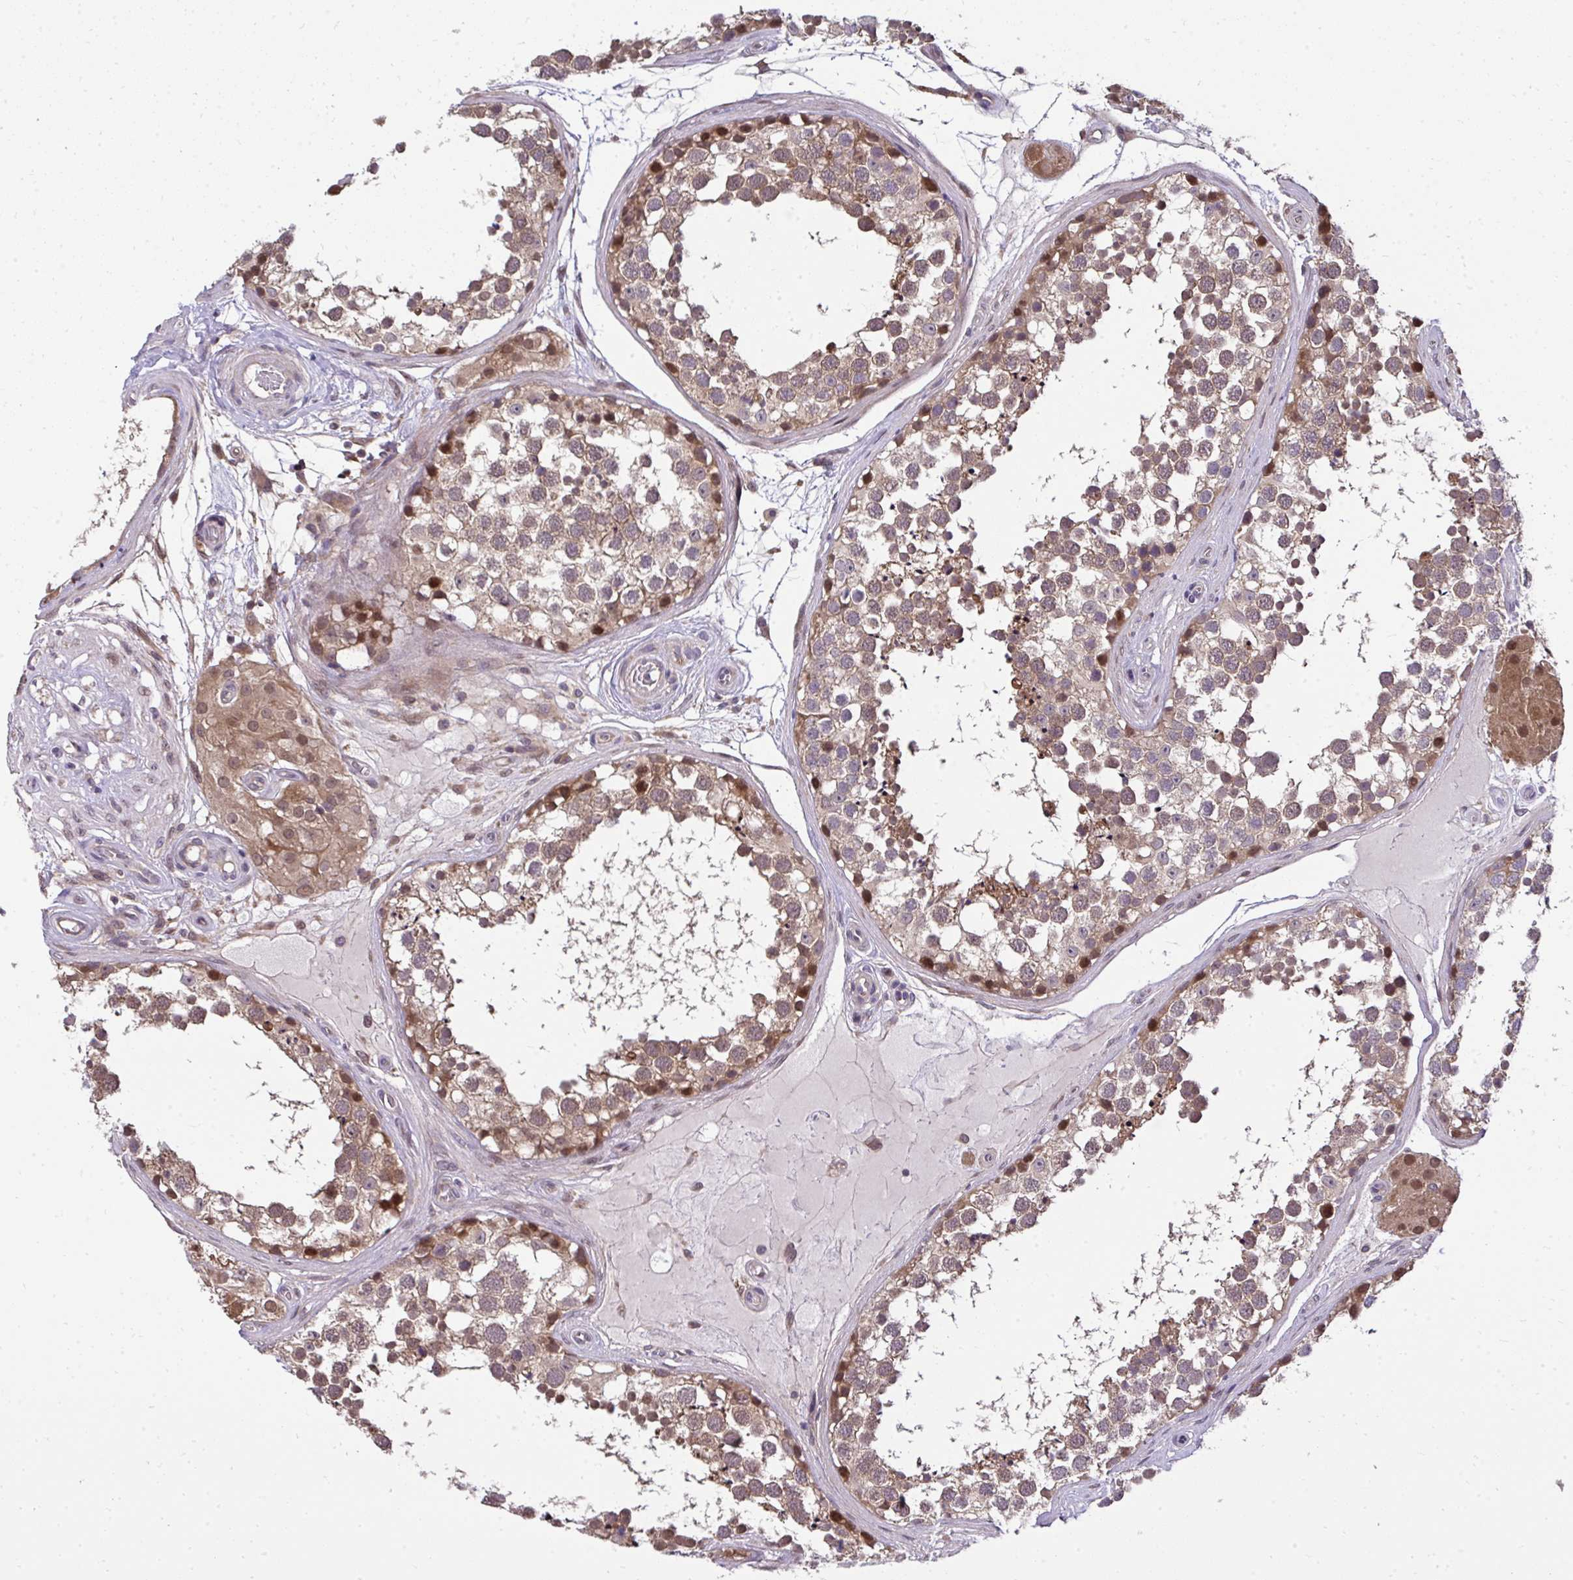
{"staining": {"intensity": "moderate", "quantity": ">75%", "location": "cytoplasmic/membranous,nuclear"}, "tissue": "testis", "cell_type": "Cells in seminiferous ducts", "image_type": "normal", "snomed": [{"axis": "morphology", "description": "Normal tissue, NOS"}, {"axis": "morphology", "description": "Seminoma, NOS"}, {"axis": "topography", "description": "Testis"}], "caption": "The immunohistochemical stain highlights moderate cytoplasmic/membranous,nuclear staining in cells in seminiferous ducts of benign testis. (brown staining indicates protein expression, while blue staining denotes nuclei).", "gene": "RDH14", "patient": {"sex": "male", "age": 65}}